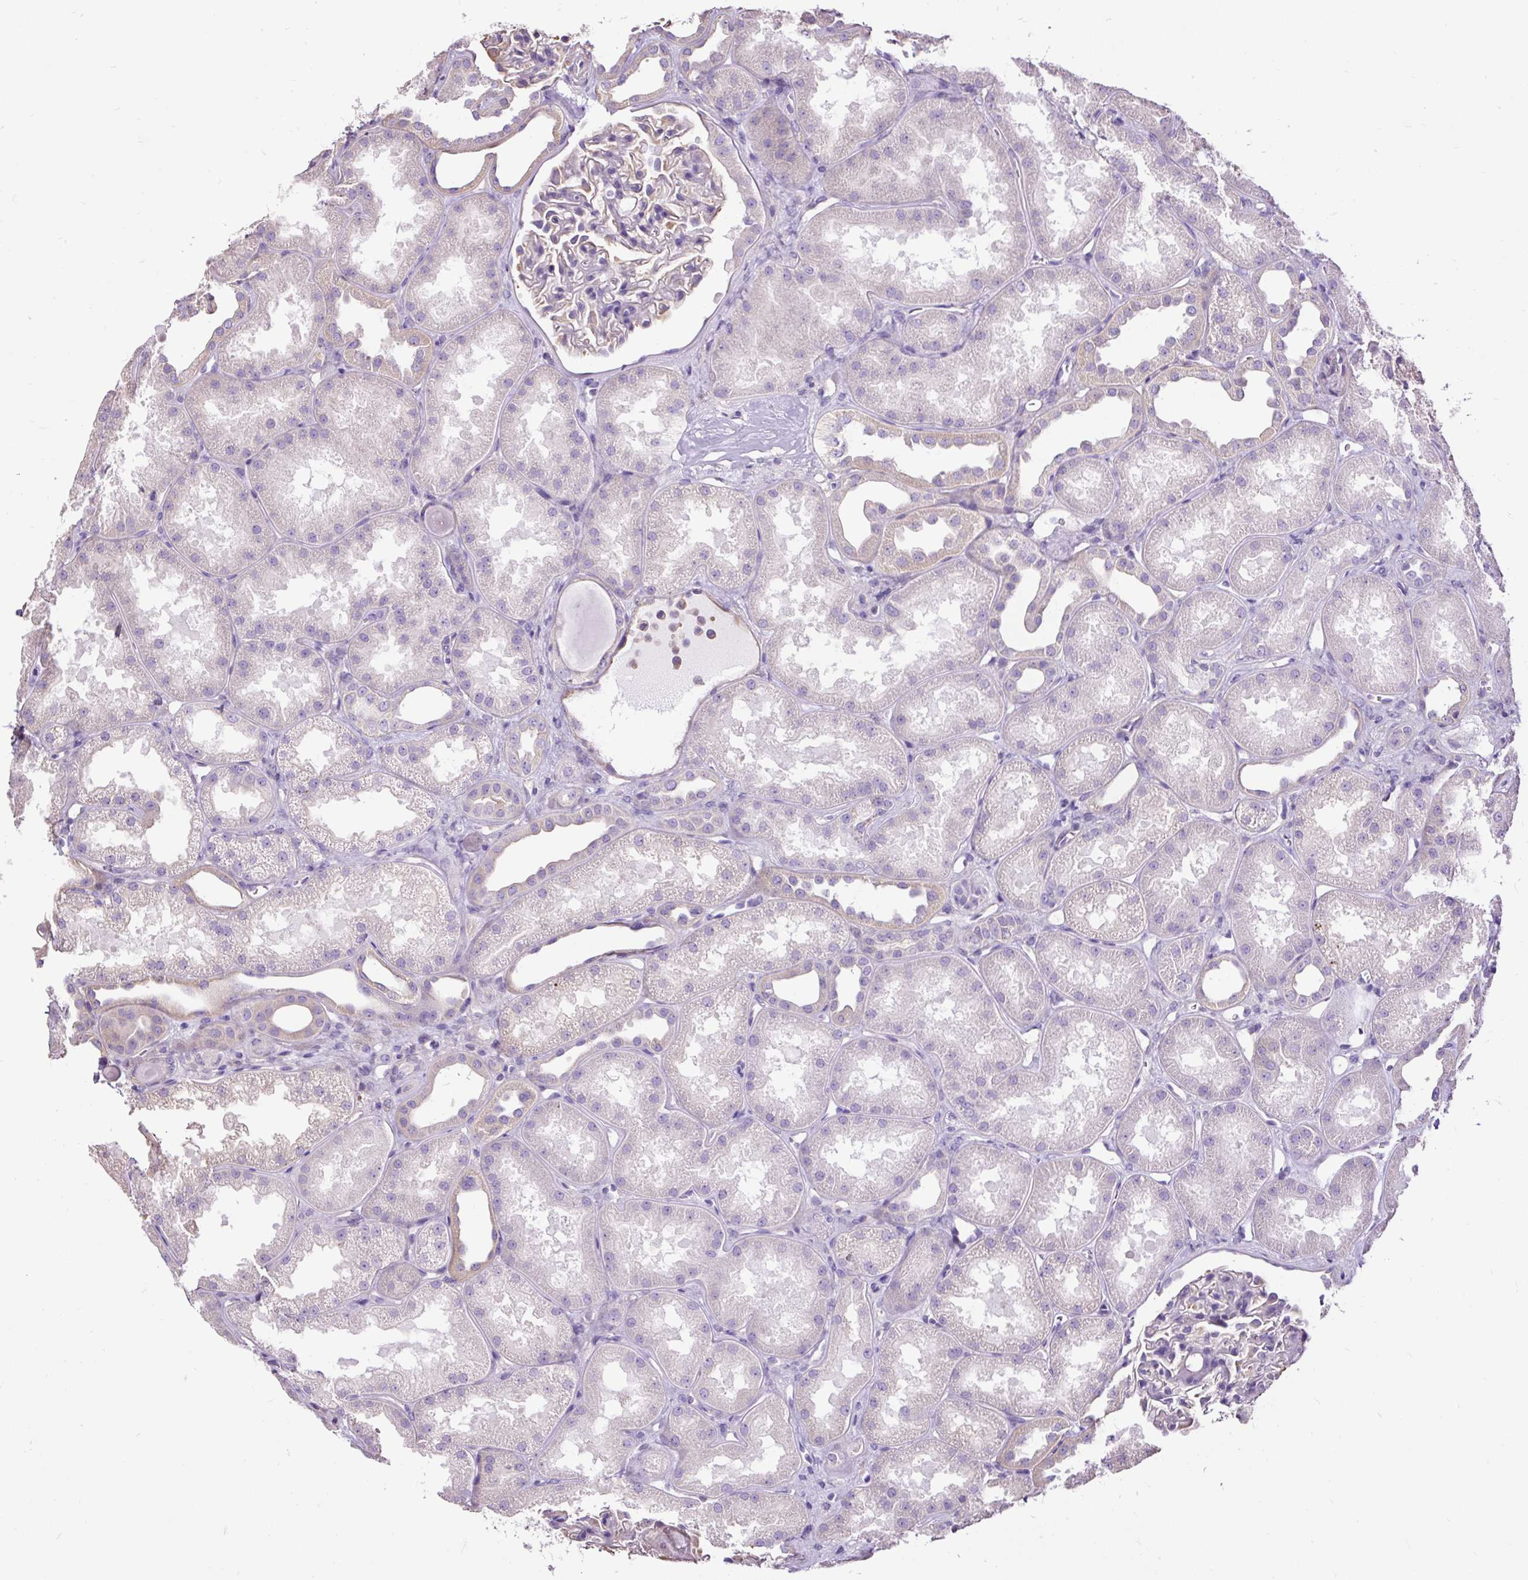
{"staining": {"intensity": "negative", "quantity": "none", "location": "none"}, "tissue": "kidney", "cell_type": "Cells in glomeruli", "image_type": "normal", "snomed": [{"axis": "morphology", "description": "Normal tissue, NOS"}, {"axis": "topography", "description": "Kidney"}], "caption": "This is an IHC micrograph of benign kidney. There is no positivity in cells in glomeruli.", "gene": "PDIA2", "patient": {"sex": "male", "age": 61}}